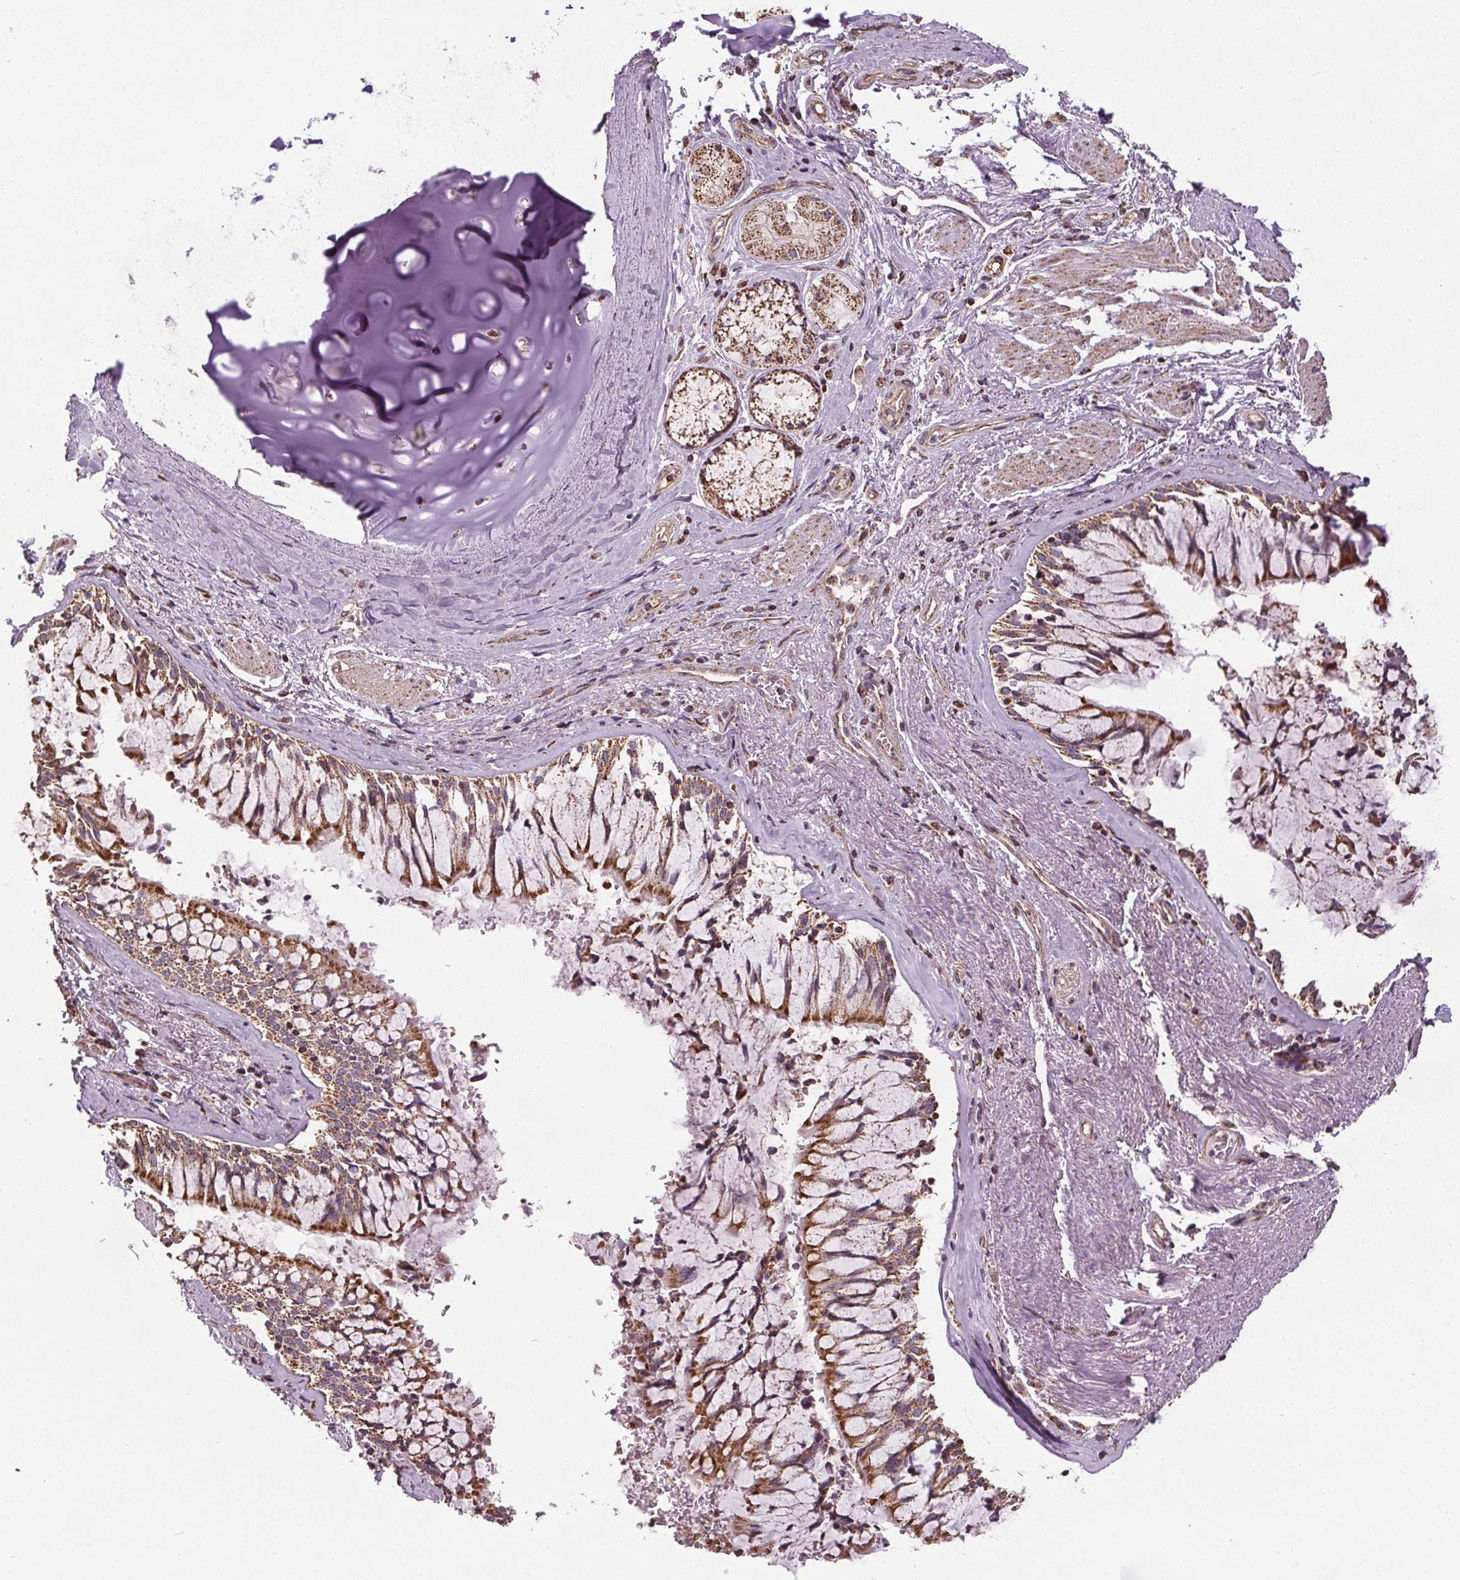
{"staining": {"intensity": "negative", "quantity": "none", "location": "none"}, "tissue": "adipose tissue", "cell_type": "Adipocytes", "image_type": "normal", "snomed": [{"axis": "morphology", "description": "Normal tissue, NOS"}, {"axis": "topography", "description": "Cartilage tissue"}, {"axis": "topography", "description": "Bronchus"}], "caption": "Adipose tissue was stained to show a protein in brown. There is no significant expression in adipocytes.", "gene": "ZNF548", "patient": {"sex": "male", "age": 64}}